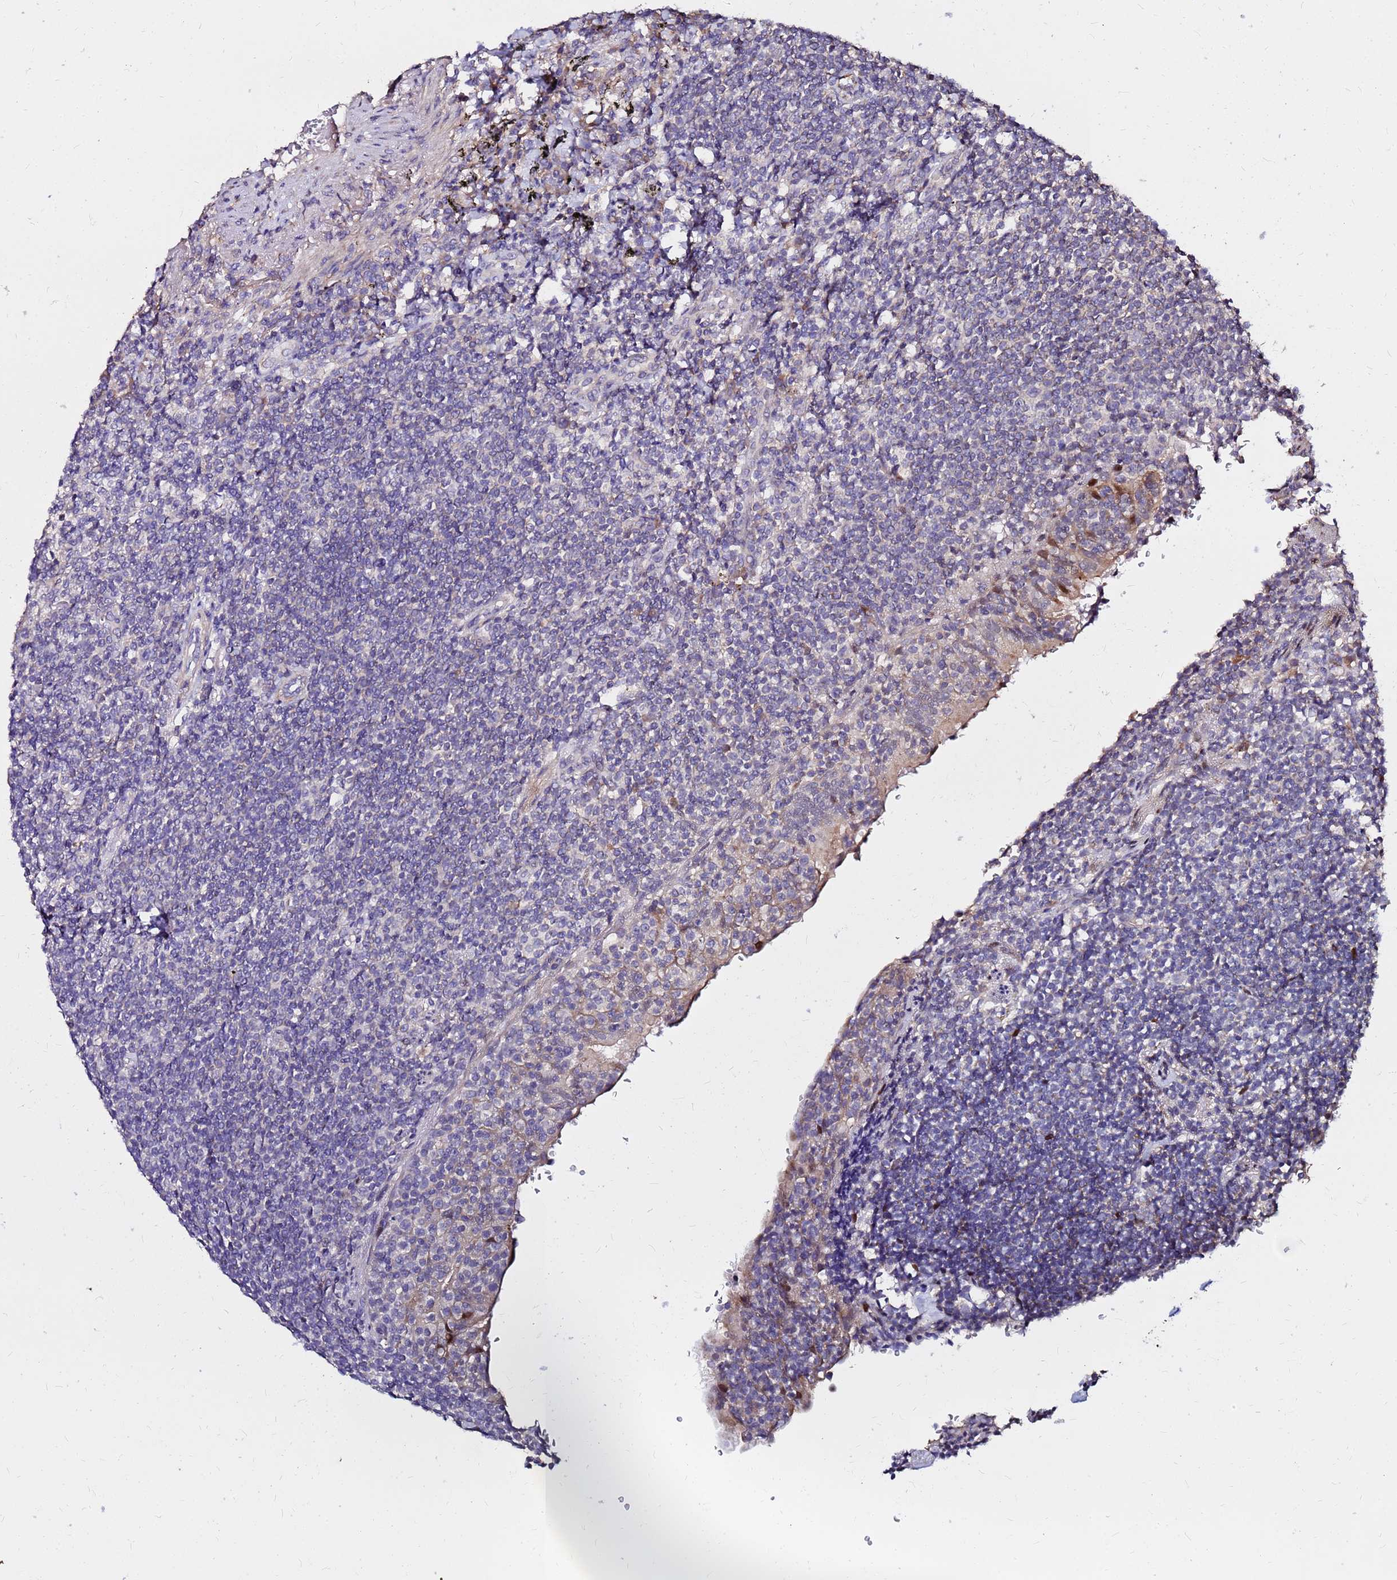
{"staining": {"intensity": "negative", "quantity": "none", "location": "none"}, "tissue": "lymphoma", "cell_type": "Tumor cells", "image_type": "cancer", "snomed": [{"axis": "morphology", "description": "Malignant lymphoma, non-Hodgkin's type, Low grade"}, {"axis": "topography", "description": "Lung"}], "caption": "Protein analysis of low-grade malignant lymphoma, non-Hodgkin's type exhibits no significant positivity in tumor cells.", "gene": "ARHGEF5", "patient": {"sex": "female", "age": 71}}